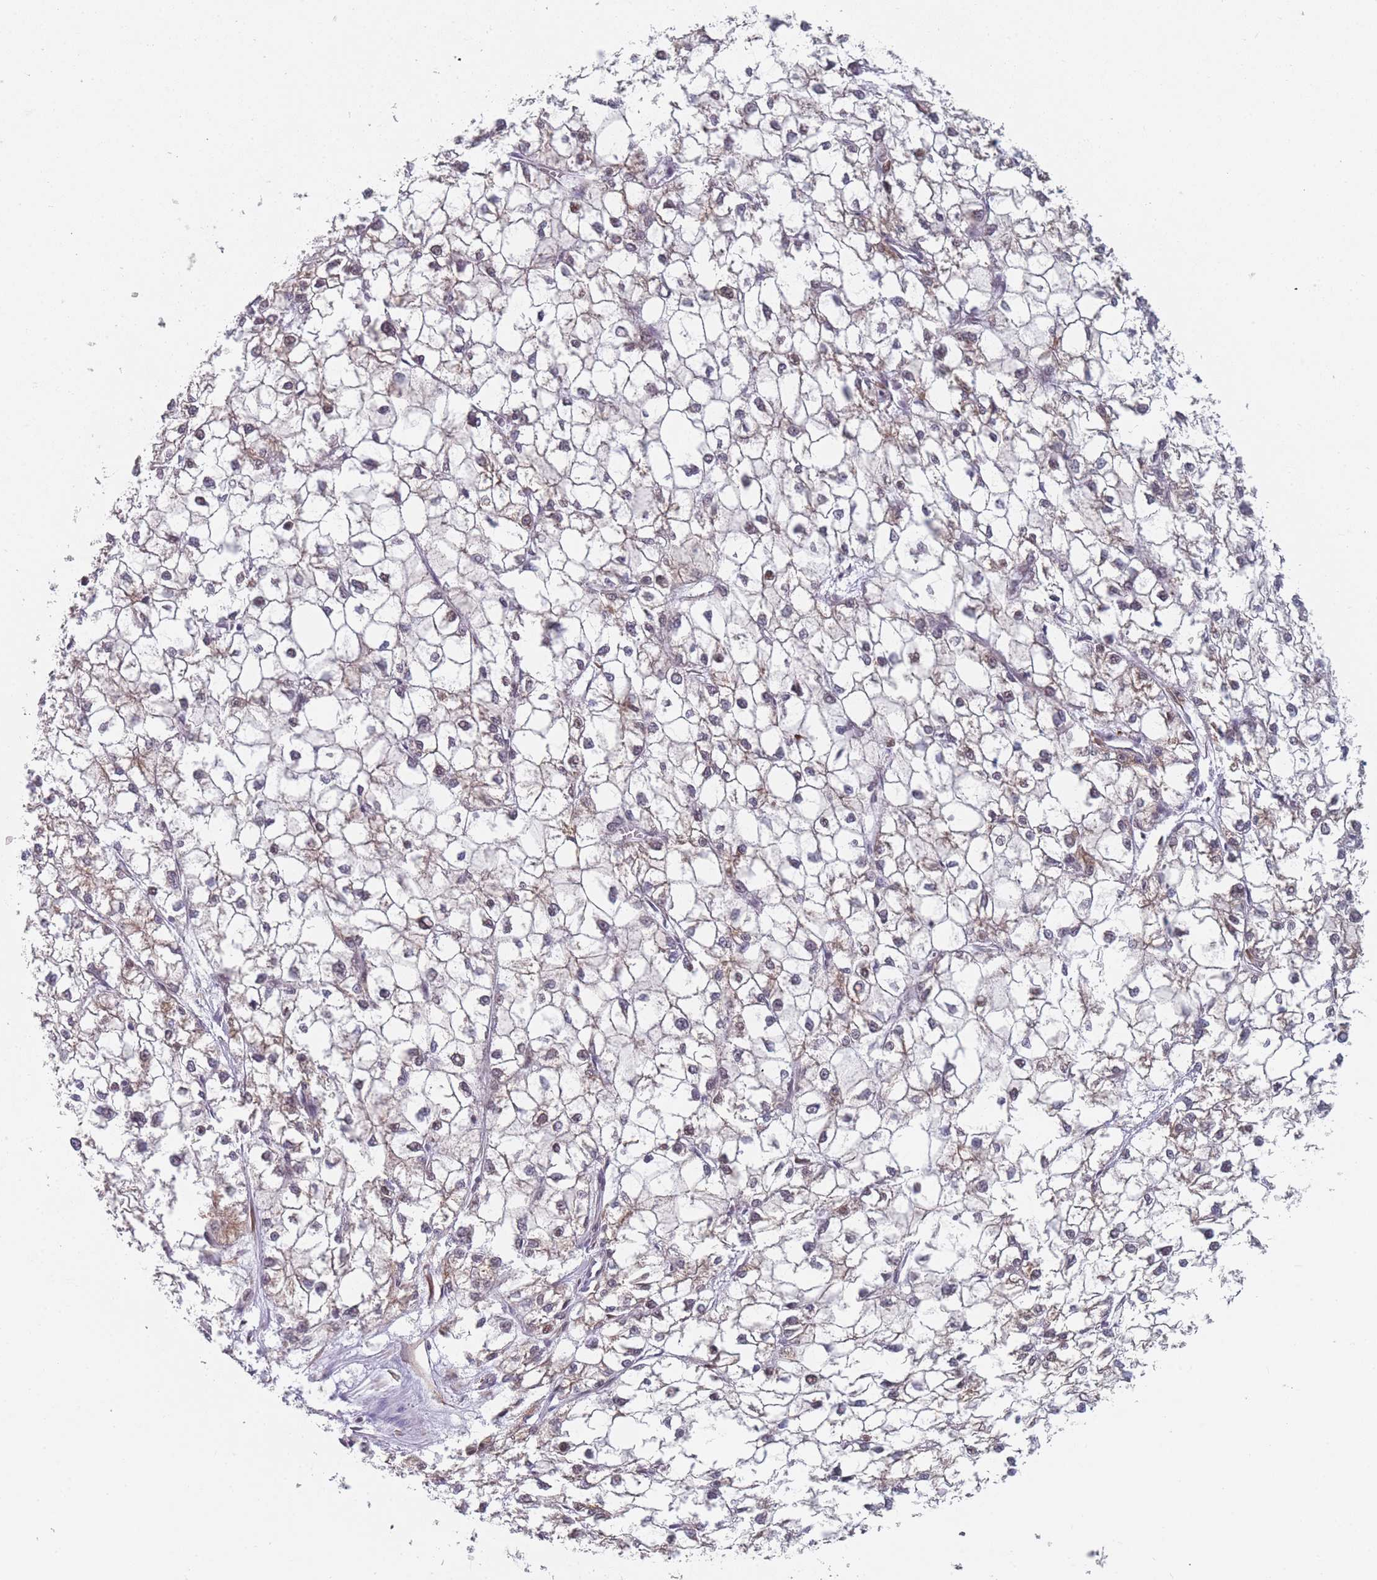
{"staining": {"intensity": "weak", "quantity": "25%-75%", "location": "cytoplasmic/membranous"}, "tissue": "liver cancer", "cell_type": "Tumor cells", "image_type": "cancer", "snomed": [{"axis": "morphology", "description": "Carcinoma, Hepatocellular, NOS"}, {"axis": "topography", "description": "Liver"}], "caption": "Protein staining of liver hepatocellular carcinoma tissue demonstrates weak cytoplasmic/membranous staining in approximately 25%-75% of tumor cells.", "gene": "TMED10", "patient": {"sex": "female", "age": 43}}